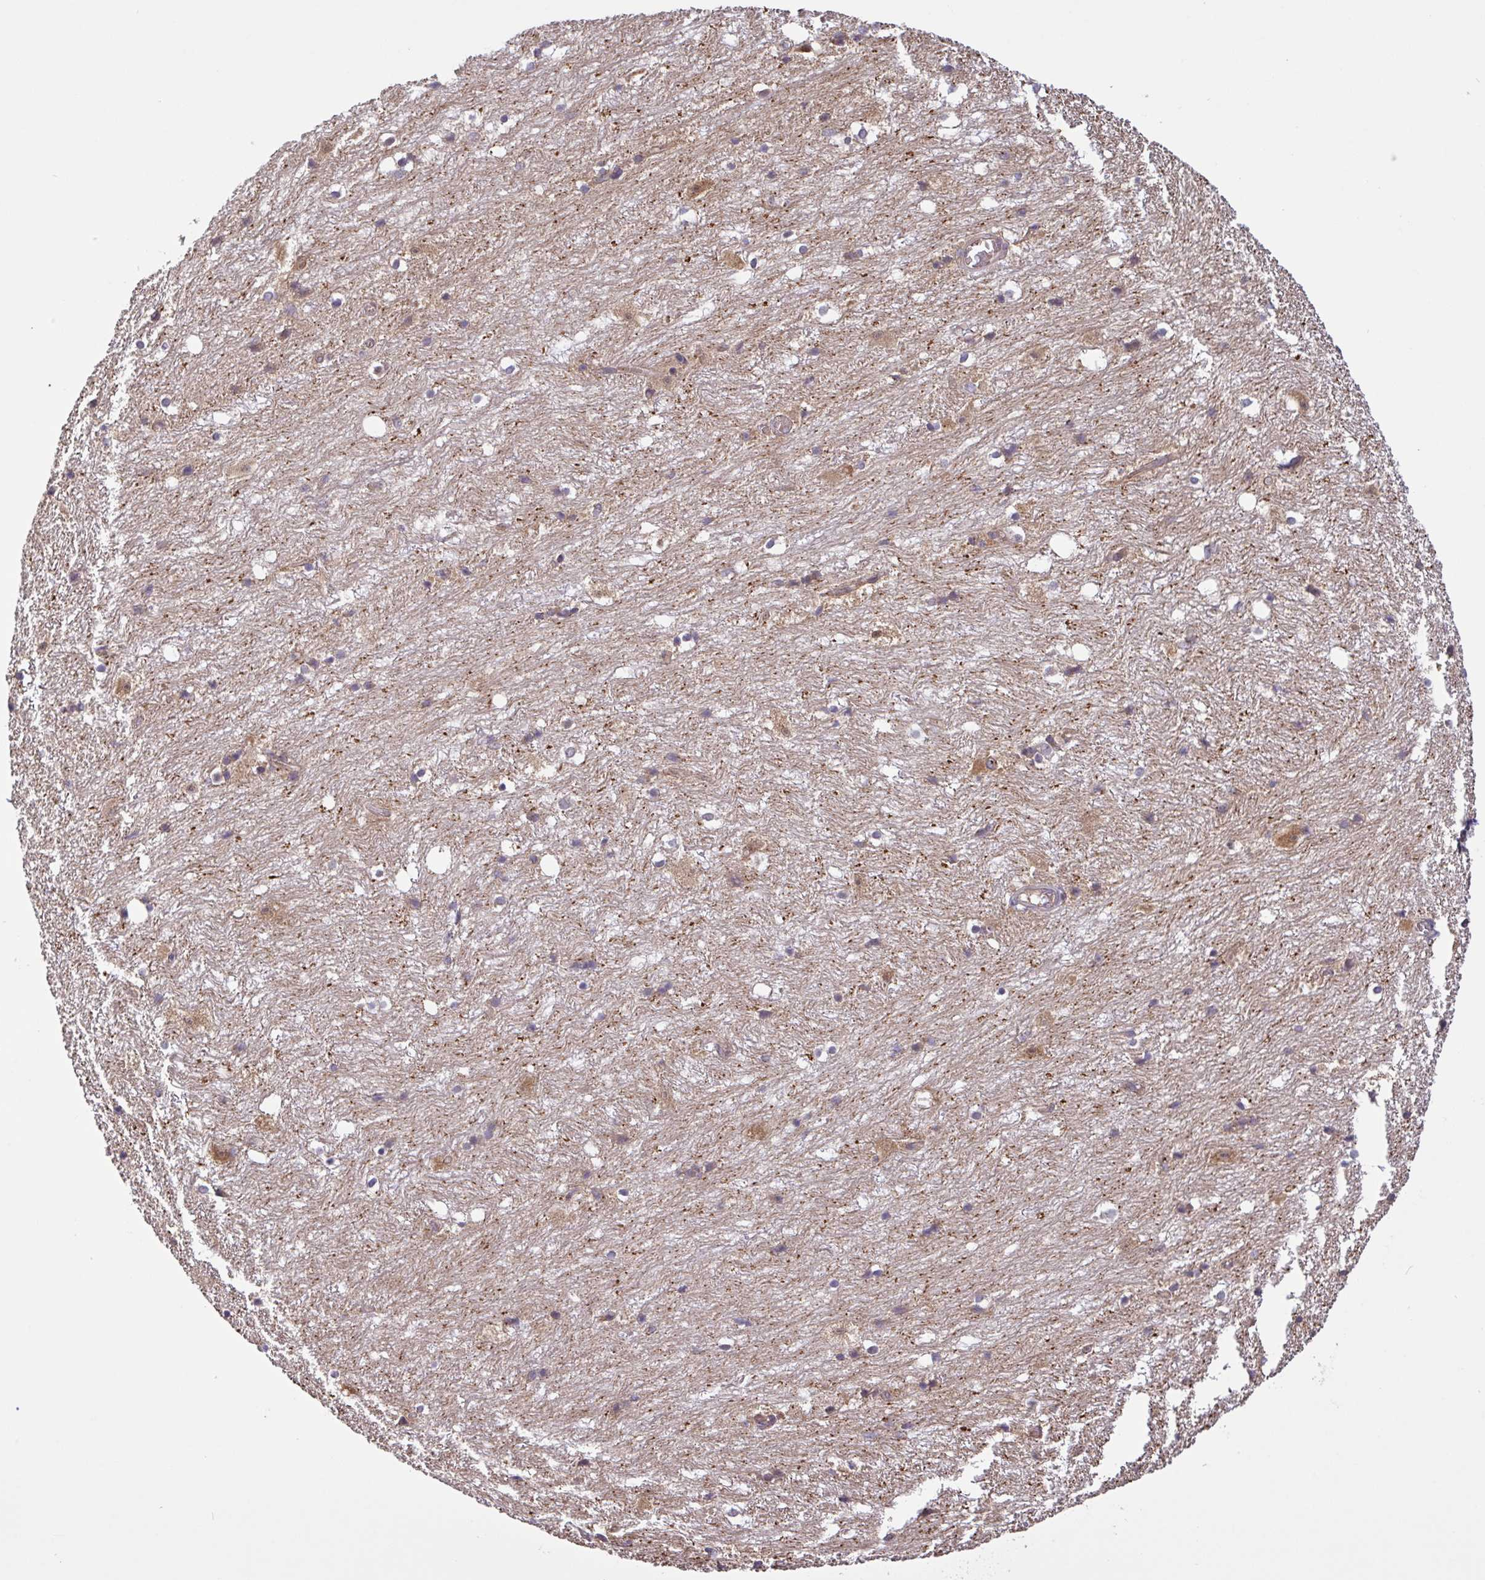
{"staining": {"intensity": "negative", "quantity": "none", "location": "none"}, "tissue": "hippocampus", "cell_type": "Glial cells", "image_type": "normal", "snomed": [{"axis": "morphology", "description": "Normal tissue, NOS"}, {"axis": "topography", "description": "Hippocampus"}], "caption": "A histopathology image of human hippocampus is negative for staining in glial cells. Brightfield microscopy of immunohistochemistry (IHC) stained with DAB (brown) and hematoxylin (blue), captured at high magnification.", "gene": "INTS10", "patient": {"sex": "female", "age": 52}}